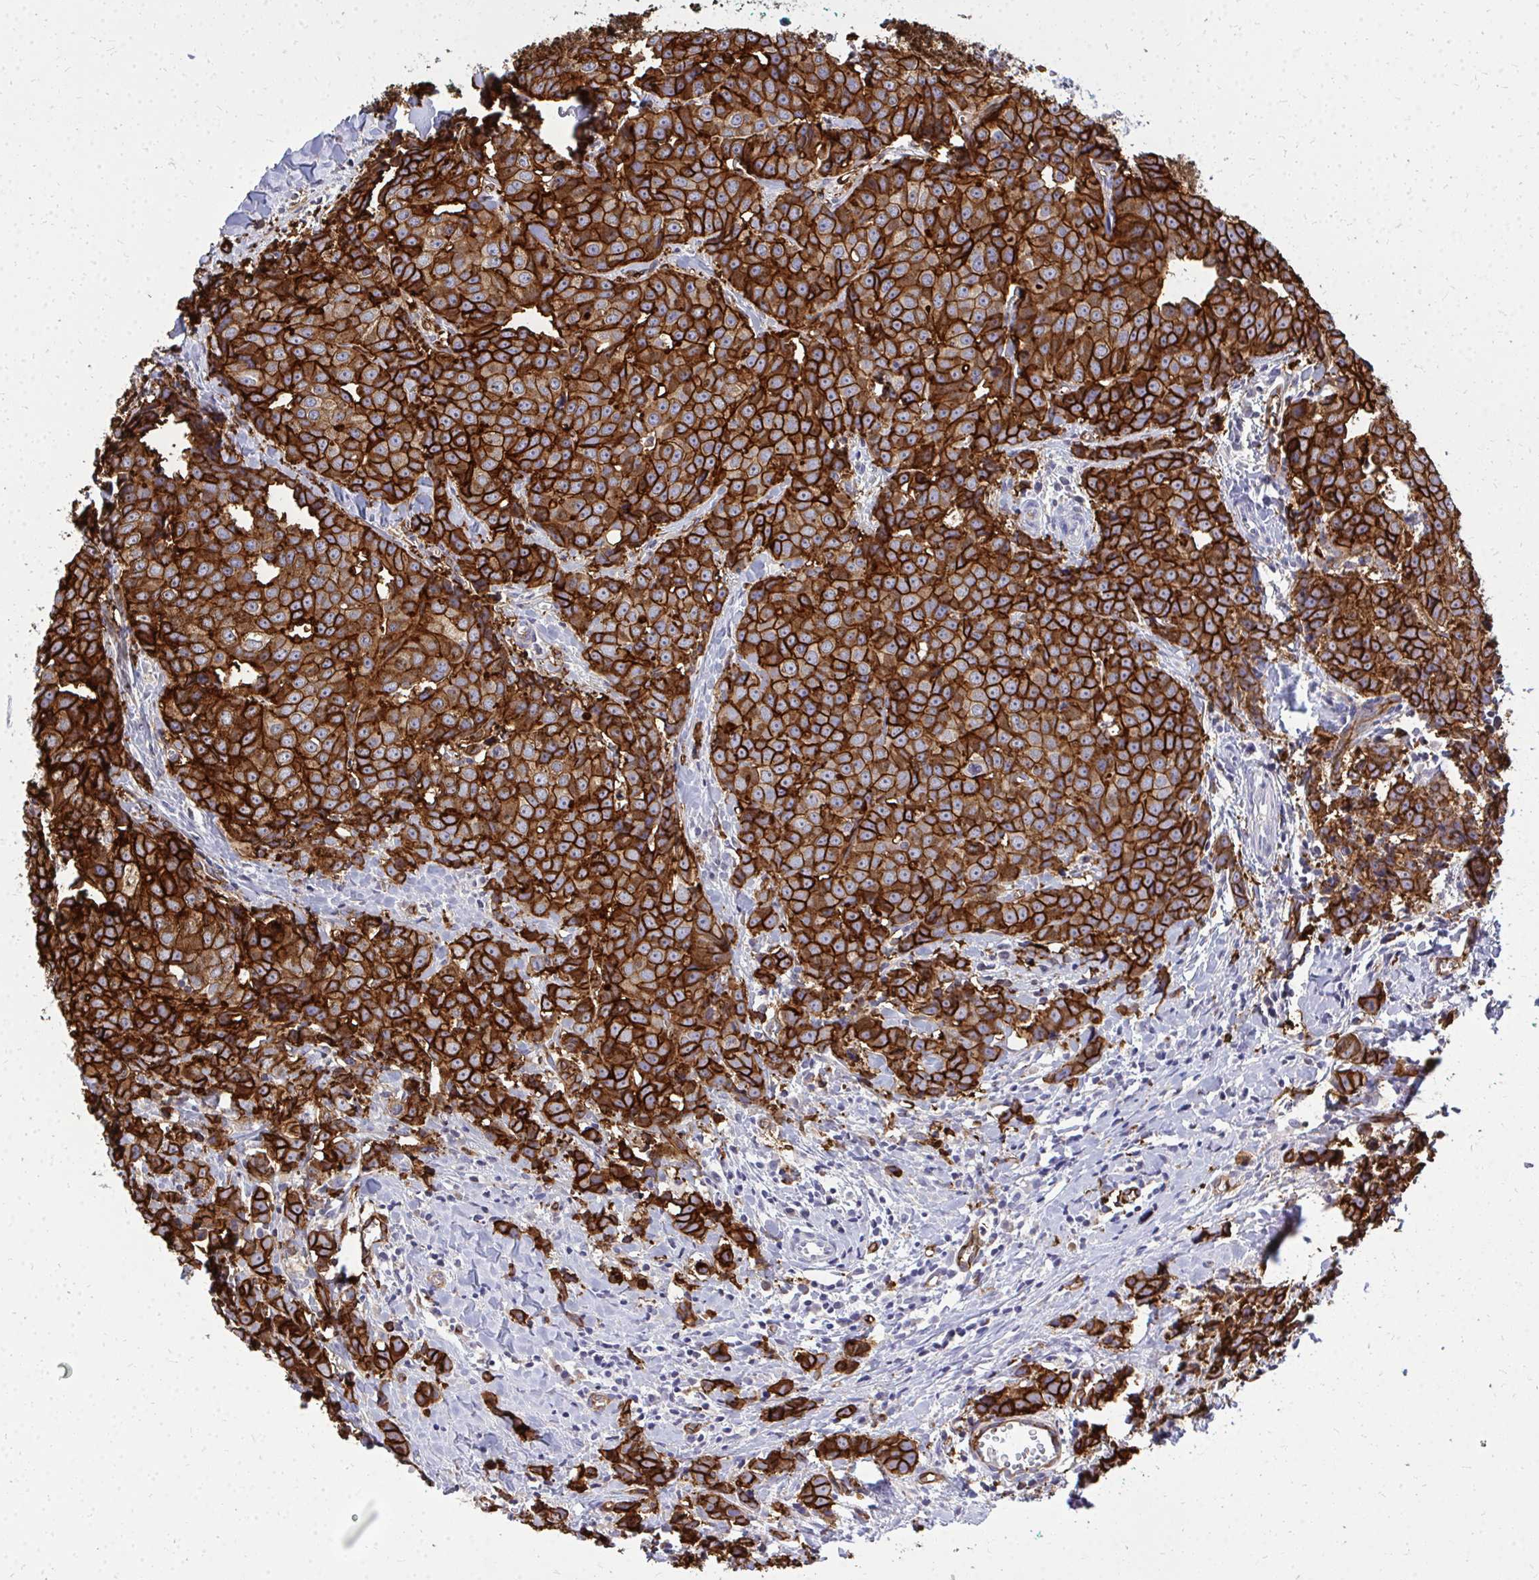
{"staining": {"intensity": "strong", "quantity": ">75%", "location": "cytoplasmic/membranous"}, "tissue": "breast cancer", "cell_type": "Tumor cells", "image_type": "cancer", "snomed": [{"axis": "morphology", "description": "Duct carcinoma"}, {"axis": "topography", "description": "Breast"}], "caption": "Strong cytoplasmic/membranous protein staining is present in approximately >75% of tumor cells in breast cancer.", "gene": "MARCKSL1", "patient": {"sex": "female", "age": 80}}